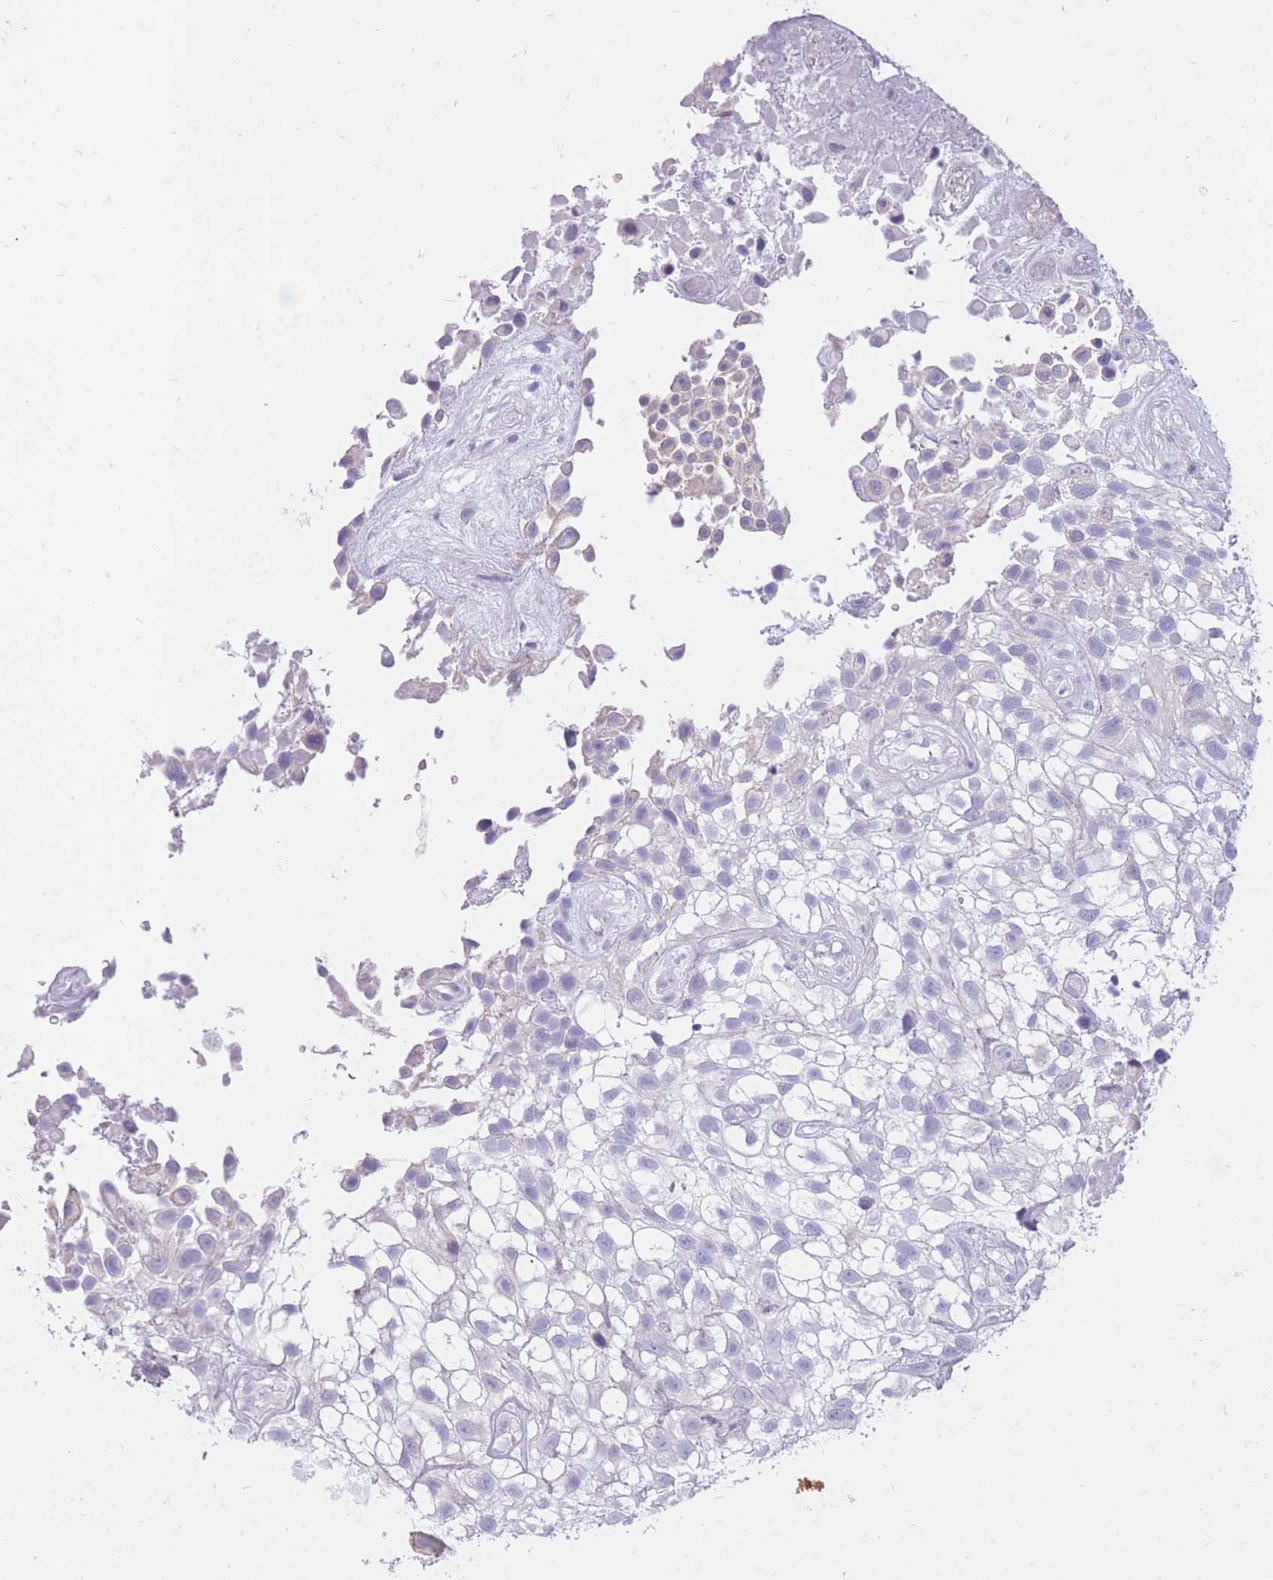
{"staining": {"intensity": "negative", "quantity": "none", "location": "none"}, "tissue": "urothelial cancer", "cell_type": "Tumor cells", "image_type": "cancer", "snomed": [{"axis": "morphology", "description": "Urothelial carcinoma, High grade"}, {"axis": "topography", "description": "Urinary bladder"}], "caption": "There is no significant positivity in tumor cells of high-grade urothelial carcinoma. (DAB immunohistochemistry visualized using brightfield microscopy, high magnification).", "gene": "CYP21A2", "patient": {"sex": "male", "age": 56}}